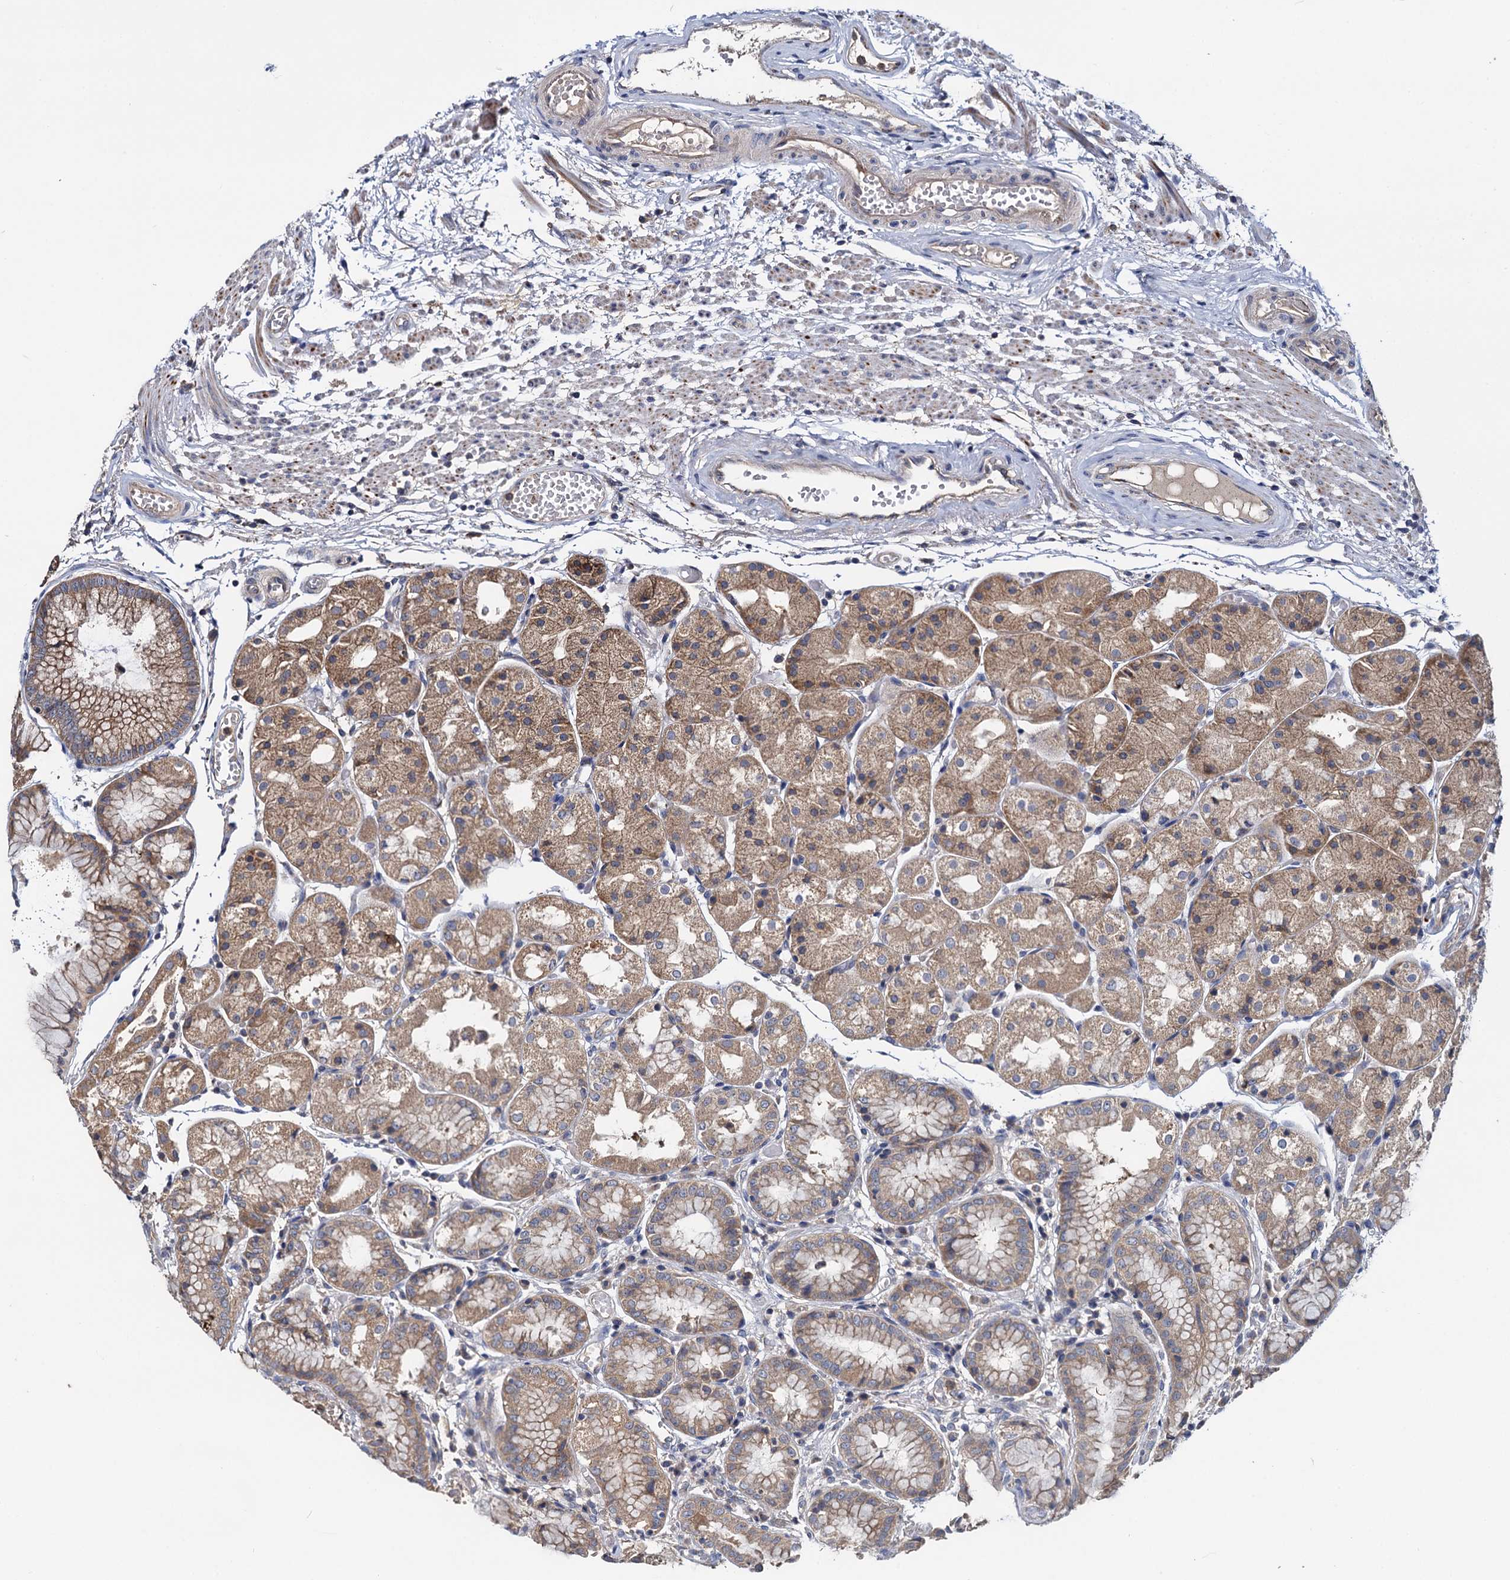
{"staining": {"intensity": "moderate", "quantity": ">75%", "location": "cytoplasmic/membranous"}, "tissue": "stomach", "cell_type": "Glandular cells", "image_type": "normal", "snomed": [{"axis": "morphology", "description": "Normal tissue, NOS"}, {"axis": "topography", "description": "Stomach, upper"}], "caption": "Moderate cytoplasmic/membranous protein expression is appreciated in approximately >75% of glandular cells in stomach. The protein is stained brown, and the nuclei are stained in blue (DAB (3,3'-diaminobenzidine) IHC with brightfield microscopy, high magnification).", "gene": "CEP192", "patient": {"sex": "male", "age": 72}}